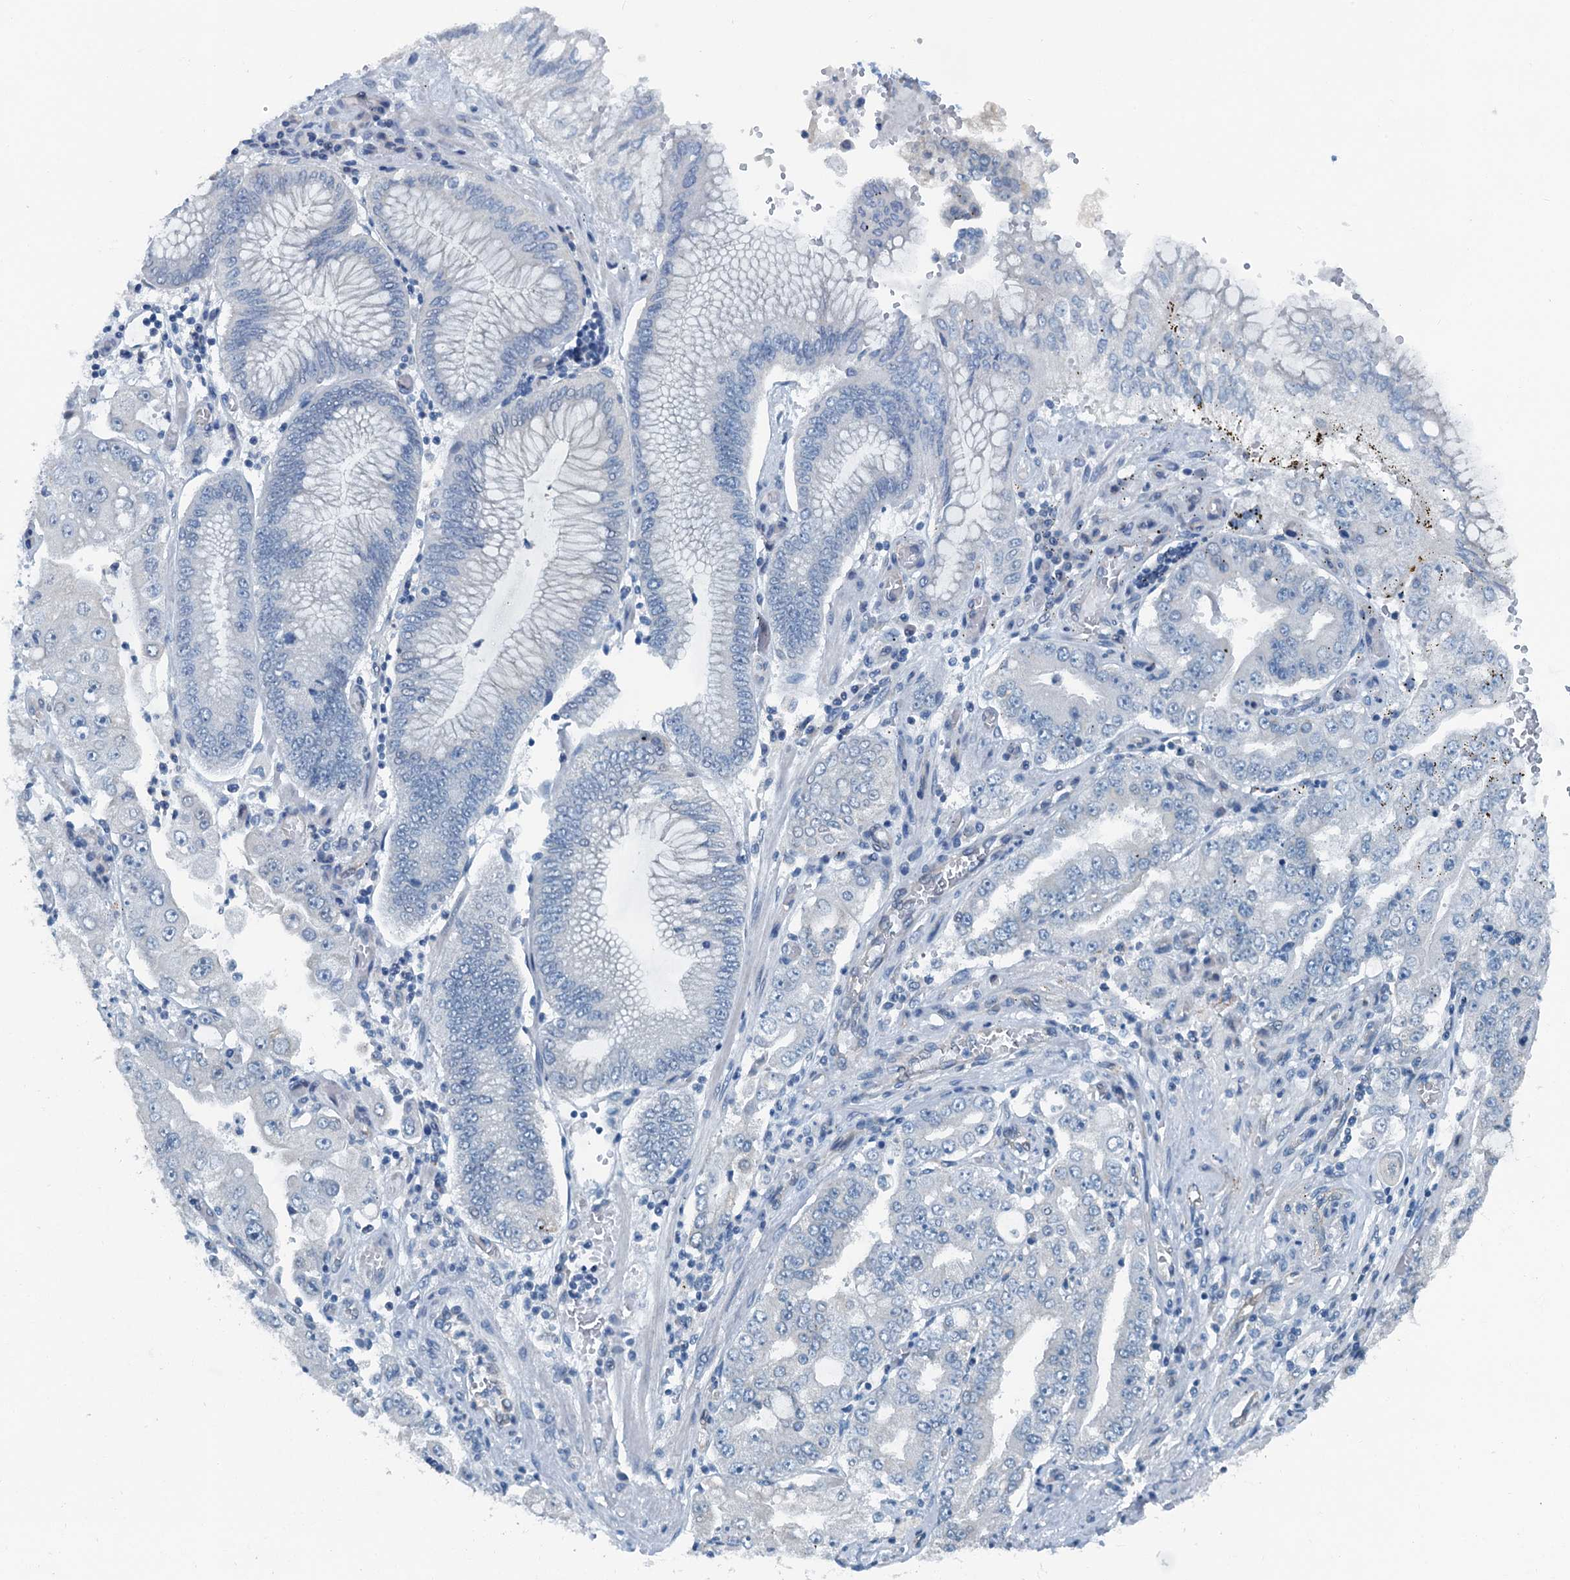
{"staining": {"intensity": "negative", "quantity": "none", "location": "none"}, "tissue": "stomach cancer", "cell_type": "Tumor cells", "image_type": "cancer", "snomed": [{"axis": "morphology", "description": "Adenocarcinoma, NOS"}, {"axis": "topography", "description": "Stomach"}], "caption": "An immunohistochemistry histopathology image of stomach cancer is shown. There is no staining in tumor cells of stomach cancer.", "gene": "GFOD2", "patient": {"sex": "male", "age": 76}}